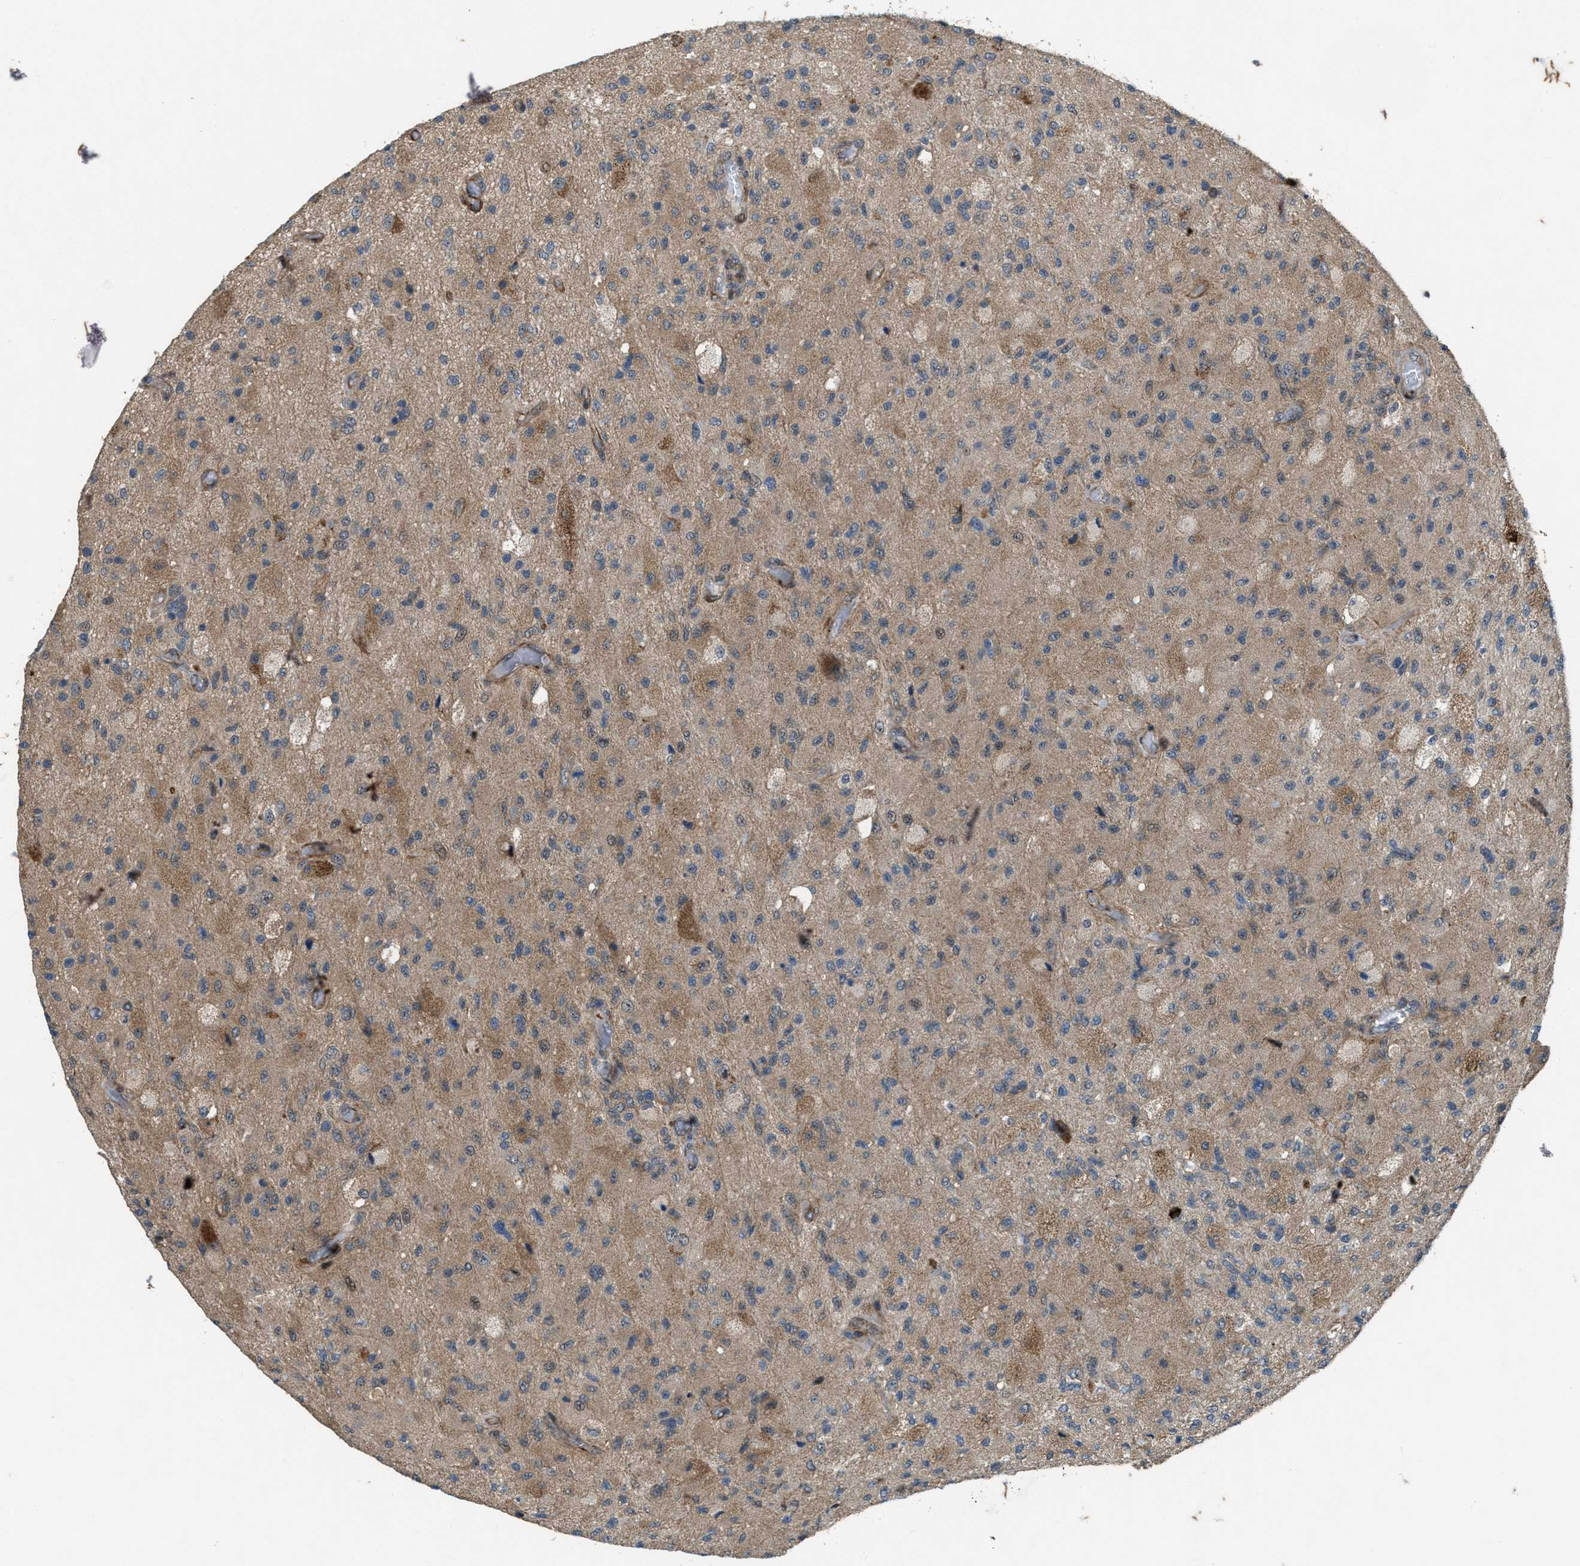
{"staining": {"intensity": "weak", "quantity": ">75%", "location": "cytoplasmic/membranous"}, "tissue": "glioma", "cell_type": "Tumor cells", "image_type": "cancer", "snomed": [{"axis": "morphology", "description": "Normal tissue, NOS"}, {"axis": "morphology", "description": "Glioma, malignant, High grade"}, {"axis": "topography", "description": "Cerebral cortex"}], "caption": "Tumor cells reveal low levels of weak cytoplasmic/membranous staining in approximately >75% of cells in glioma.", "gene": "LRRC72", "patient": {"sex": "male", "age": 77}}